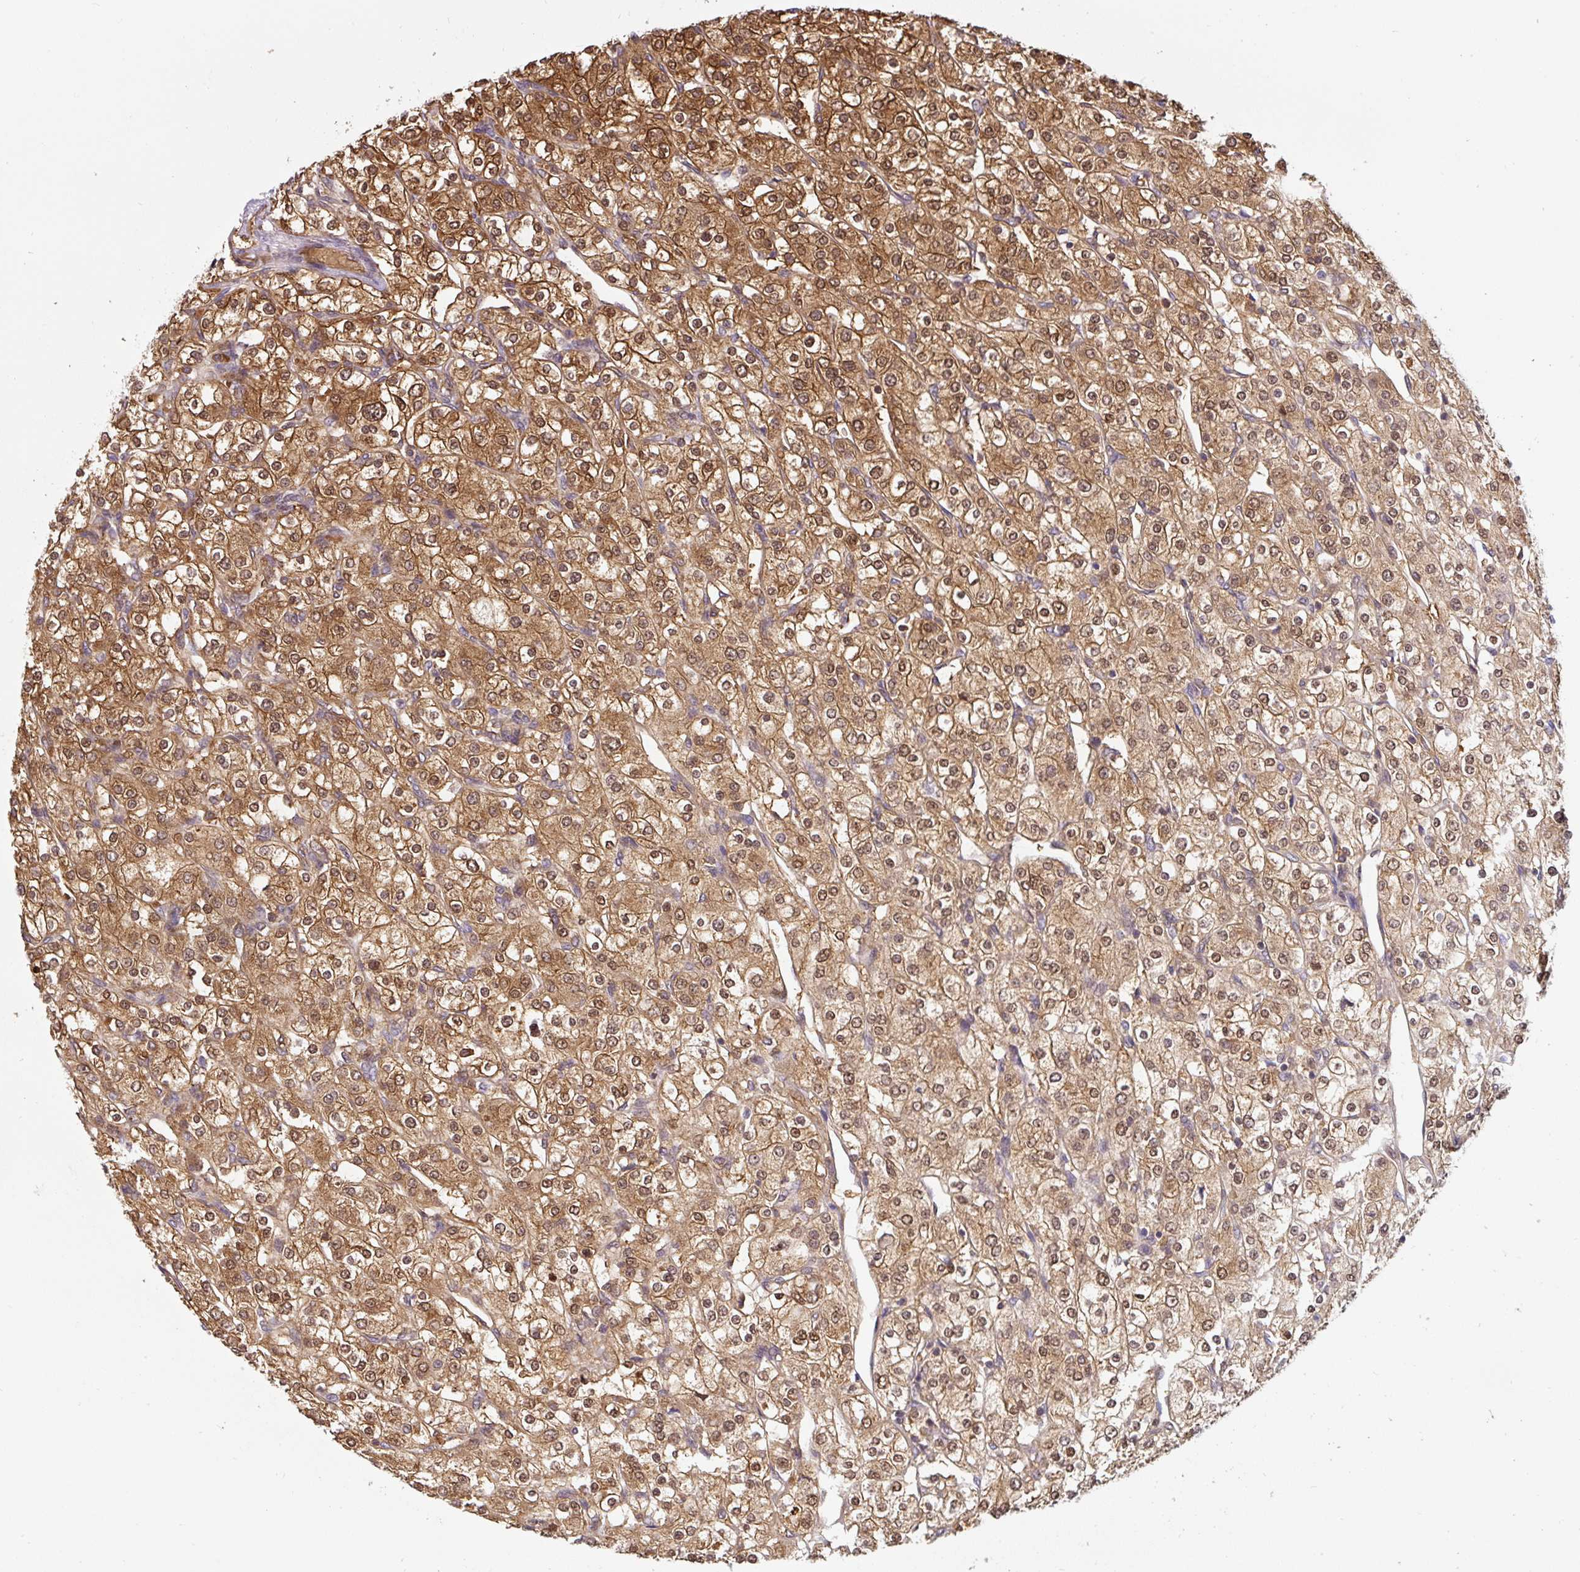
{"staining": {"intensity": "moderate", "quantity": ">75%", "location": "cytoplasmic/membranous,nuclear"}, "tissue": "renal cancer", "cell_type": "Tumor cells", "image_type": "cancer", "snomed": [{"axis": "morphology", "description": "Adenocarcinoma, NOS"}, {"axis": "topography", "description": "Kidney"}], "caption": "Renal cancer stained with DAB (3,3'-diaminobenzidine) immunohistochemistry displays medium levels of moderate cytoplasmic/membranous and nuclear staining in about >75% of tumor cells.", "gene": "ST13", "patient": {"sex": "male", "age": 80}}